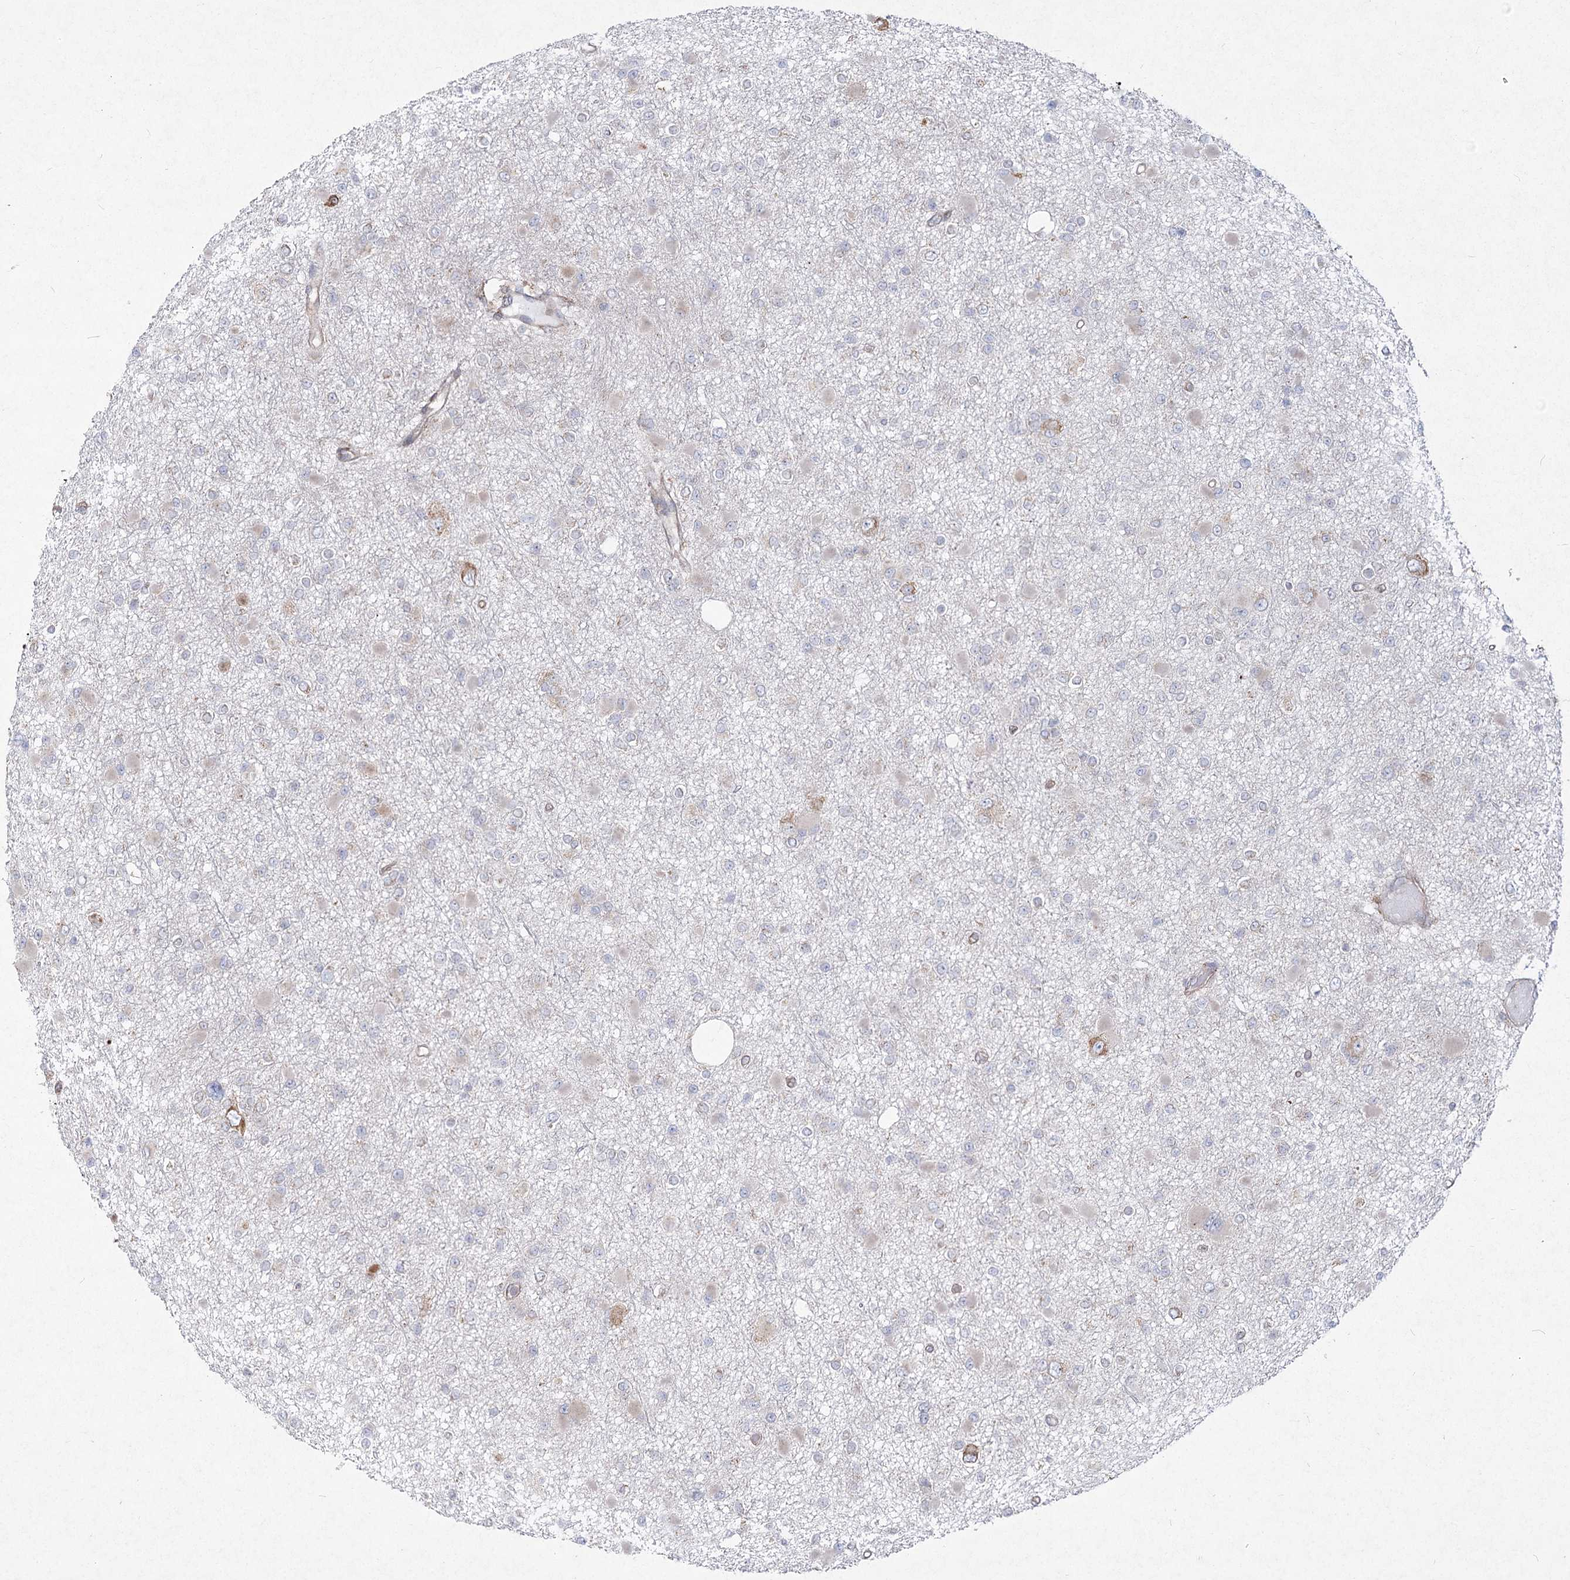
{"staining": {"intensity": "negative", "quantity": "none", "location": "none"}, "tissue": "glioma", "cell_type": "Tumor cells", "image_type": "cancer", "snomed": [{"axis": "morphology", "description": "Glioma, malignant, Low grade"}, {"axis": "topography", "description": "Brain"}], "caption": "Malignant glioma (low-grade) was stained to show a protein in brown. There is no significant staining in tumor cells.", "gene": "NHLRC2", "patient": {"sex": "female", "age": 22}}